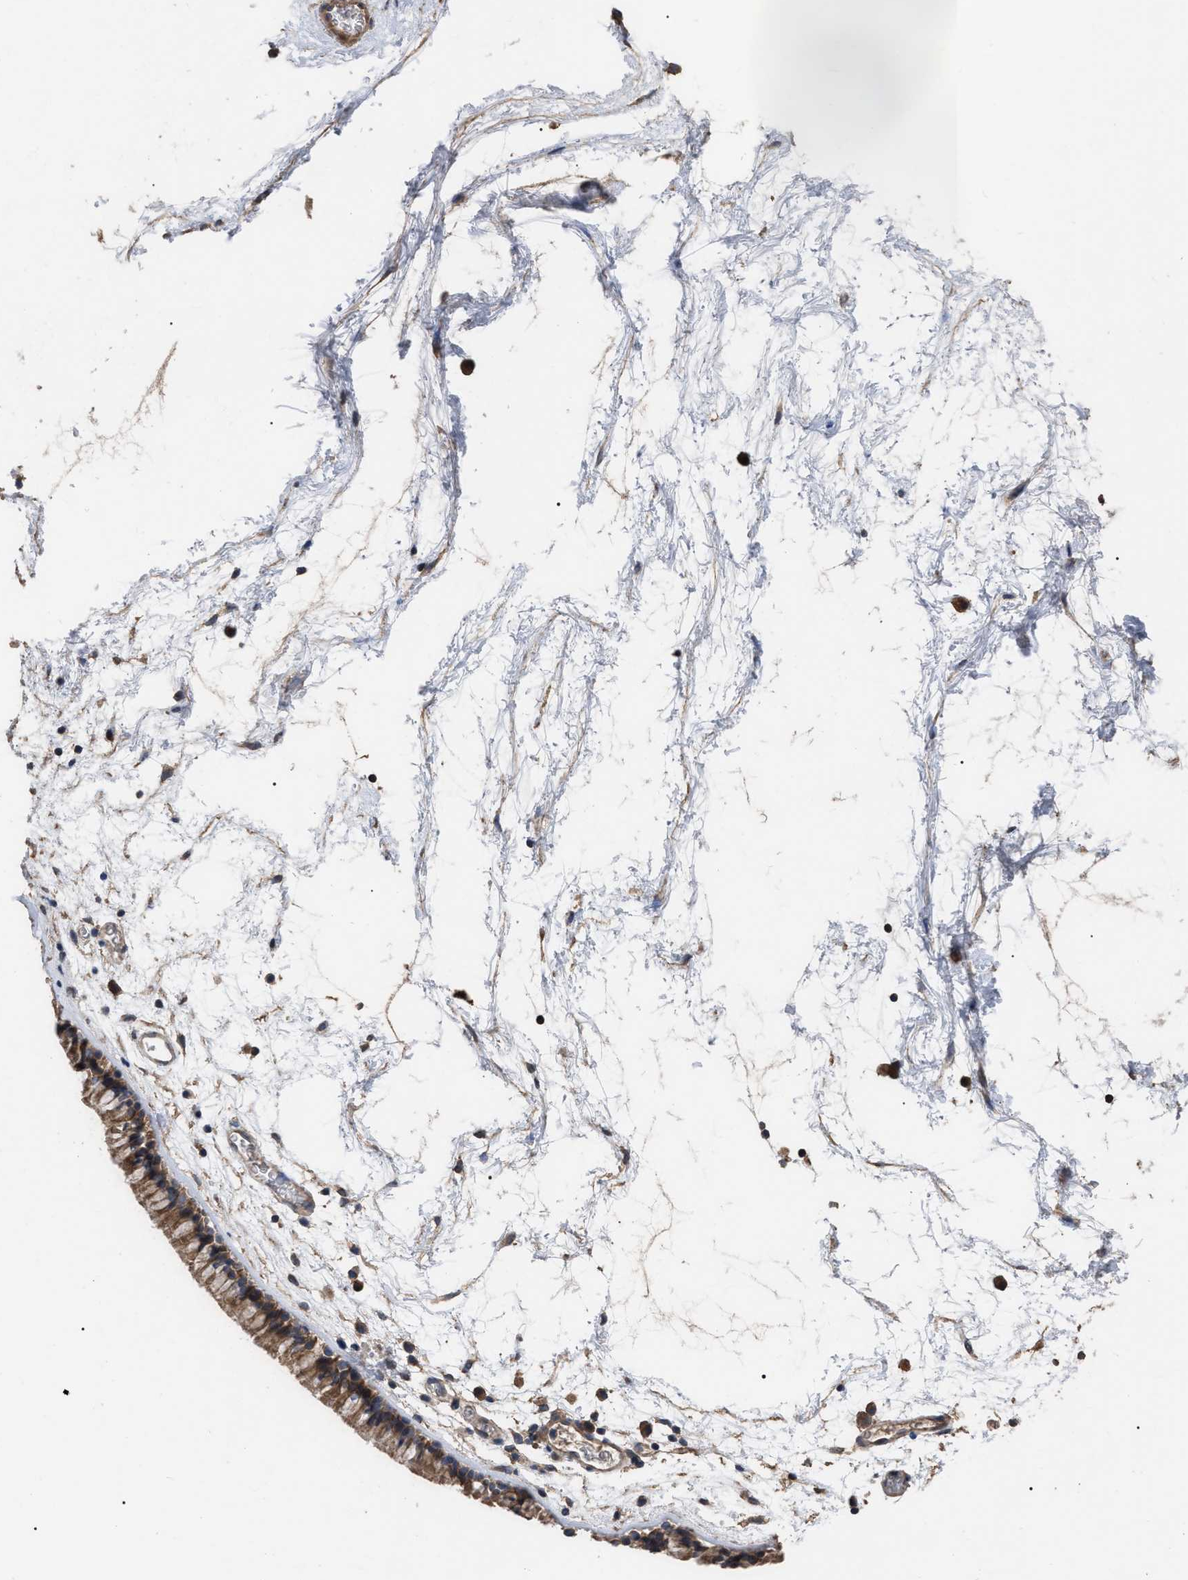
{"staining": {"intensity": "moderate", "quantity": ">75%", "location": "cytoplasmic/membranous"}, "tissue": "nasopharynx", "cell_type": "Respiratory epithelial cells", "image_type": "normal", "snomed": [{"axis": "morphology", "description": "Normal tissue, NOS"}, {"axis": "morphology", "description": "Inflammation, NOS"}, {"axis": "topography", "description": "Nasopharynx"}], "caption": "Respiratory epithelial cells demonstrate medium levels of moderate cytoplasmic/membranous positivity in about >75% of cells in benign human nasopharynx.", "gene": "BTN2A1", "patient": {"sex": "male", "age": 48}}